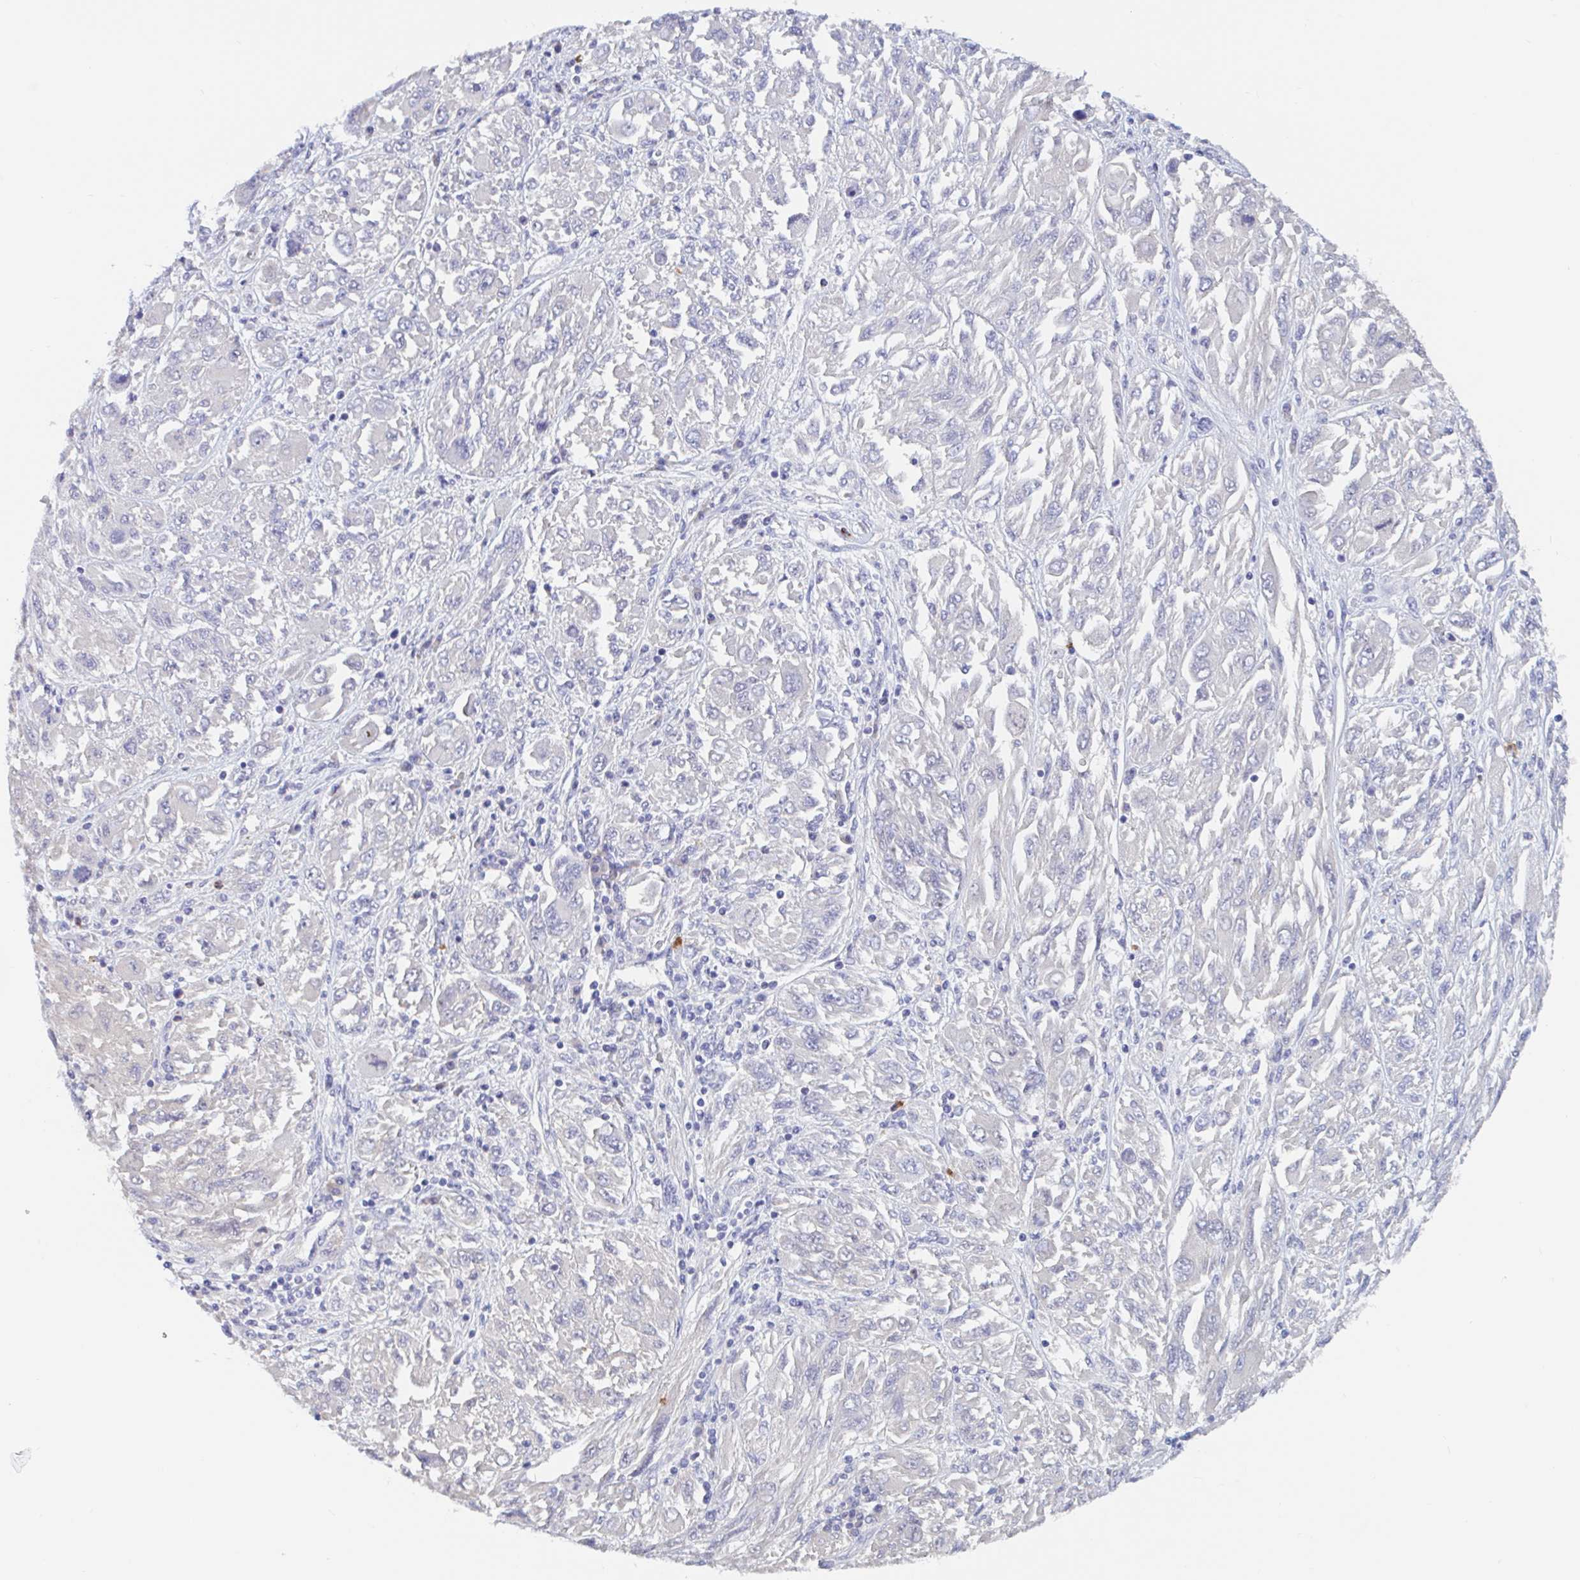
{"staining": {"intensity": "negative", "quantity": "none", "location": "none"}, "tissue": "melanoma", "cell_type": "Tumor cells", "image_type": "cancer", "snomed": [{"axis": "morphology", "description": "Malignant melanoma, NOS"}, {"axis": "topography", "description": "Skin"}], "caption": "Tumor cells show no significant protein staining in malignant melanoma.", "gene": "ZNHIT2", "patient": {"sex": "female", "age": 91}}